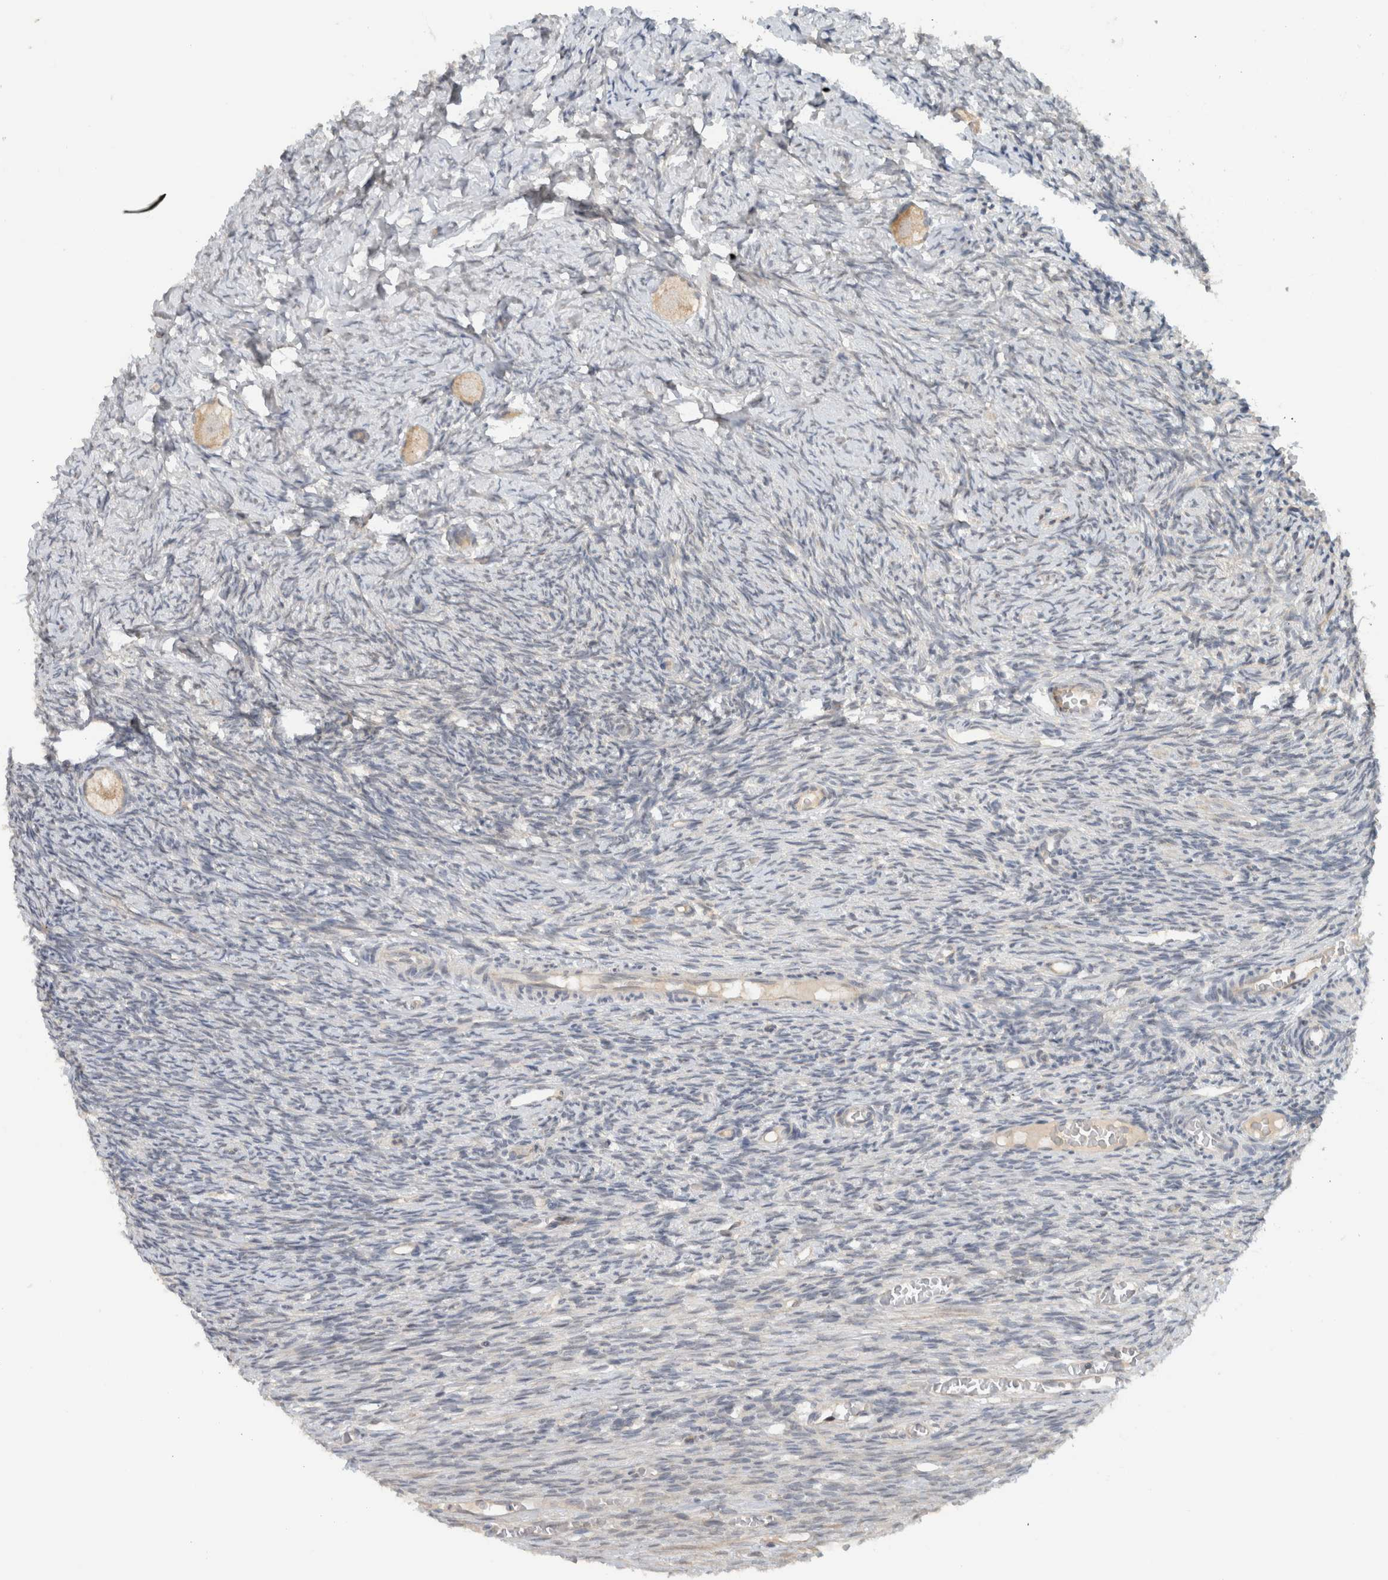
{"staining": {"intensity": "weak", "quantity": "25%-75%", "location": "cytoplasmic/membranous"}, "tissue": "ovary", "cell_type": "Follicle cells", "image_type": "normal", "snomed": [{"axis": "morphology", "description": "Normal tissue, NOS"}, {"axis": "topography", "description": "Ovary"}], "caption": "Immunohistochemistry (IHC) (DAB (3,3'-diaminobenzidine)) staining of unremarkable ovary reveals weak cytoplasmic/membranous protein positivity in about 25%-75% of follicle cells.", "gene": "ERCC6L2", "patient": {"sex": "female", "age": 27}}